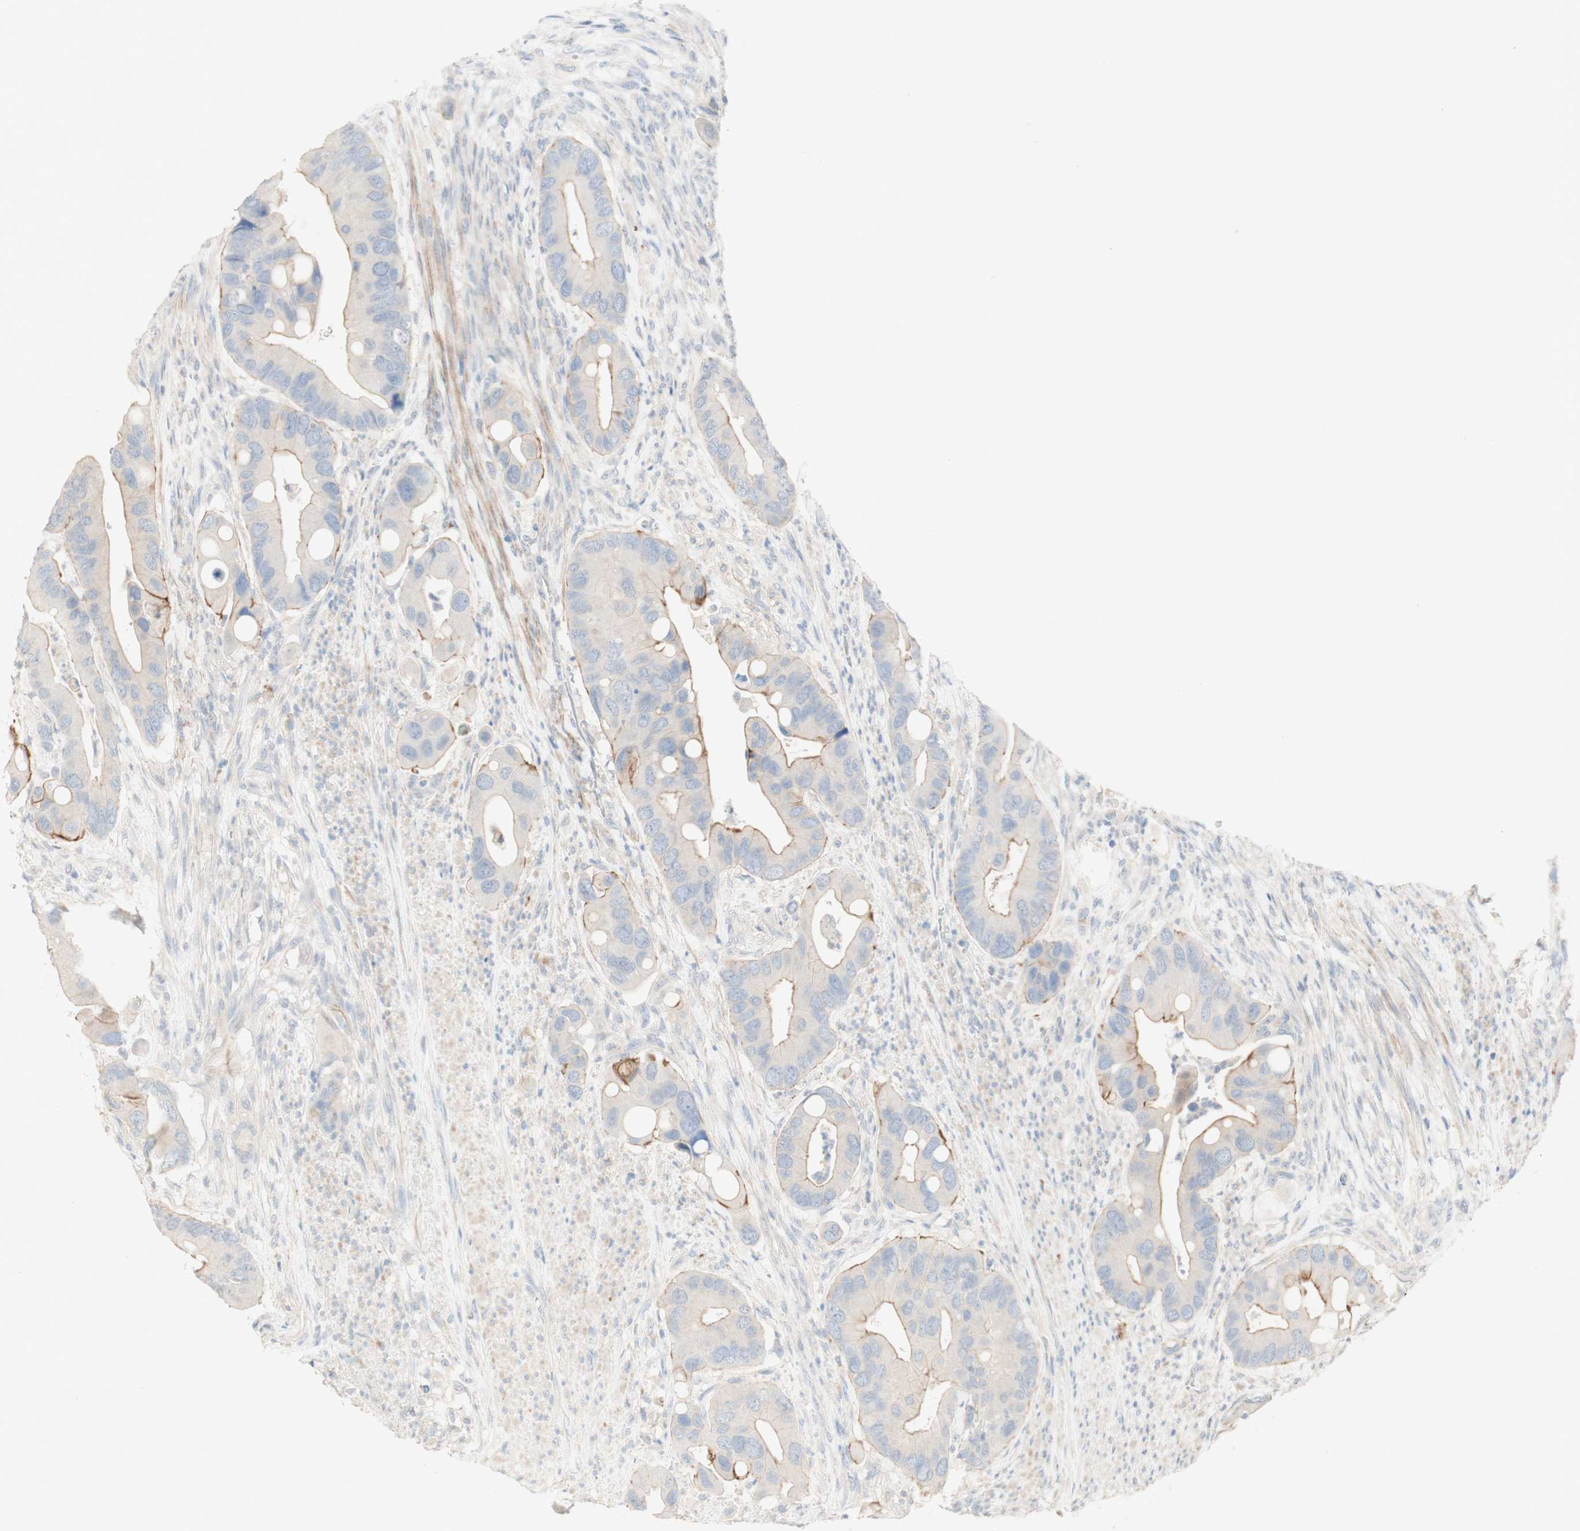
{"staining": {"intensity": "moderate", "quantity": ">75%", "location": "cytoplasmic/membranous"}, "tissue": "colorectal cancer", "cell_type": "Tumor cells", "image_type": "cancer", "snomed": [{"axis": "morphology", "description": "Adenocarcinoma, NOS"}, {"axis": "topography", "description": "Rectum"}], "caption": "The image reveals staining of adenocarcinoma (colorectal), revealing moderate cytoplasmic/membranous protein staining (brown color) within tumor cells.", "gene": "MANEA", "patient": {"sex": "female", "age": 57}}